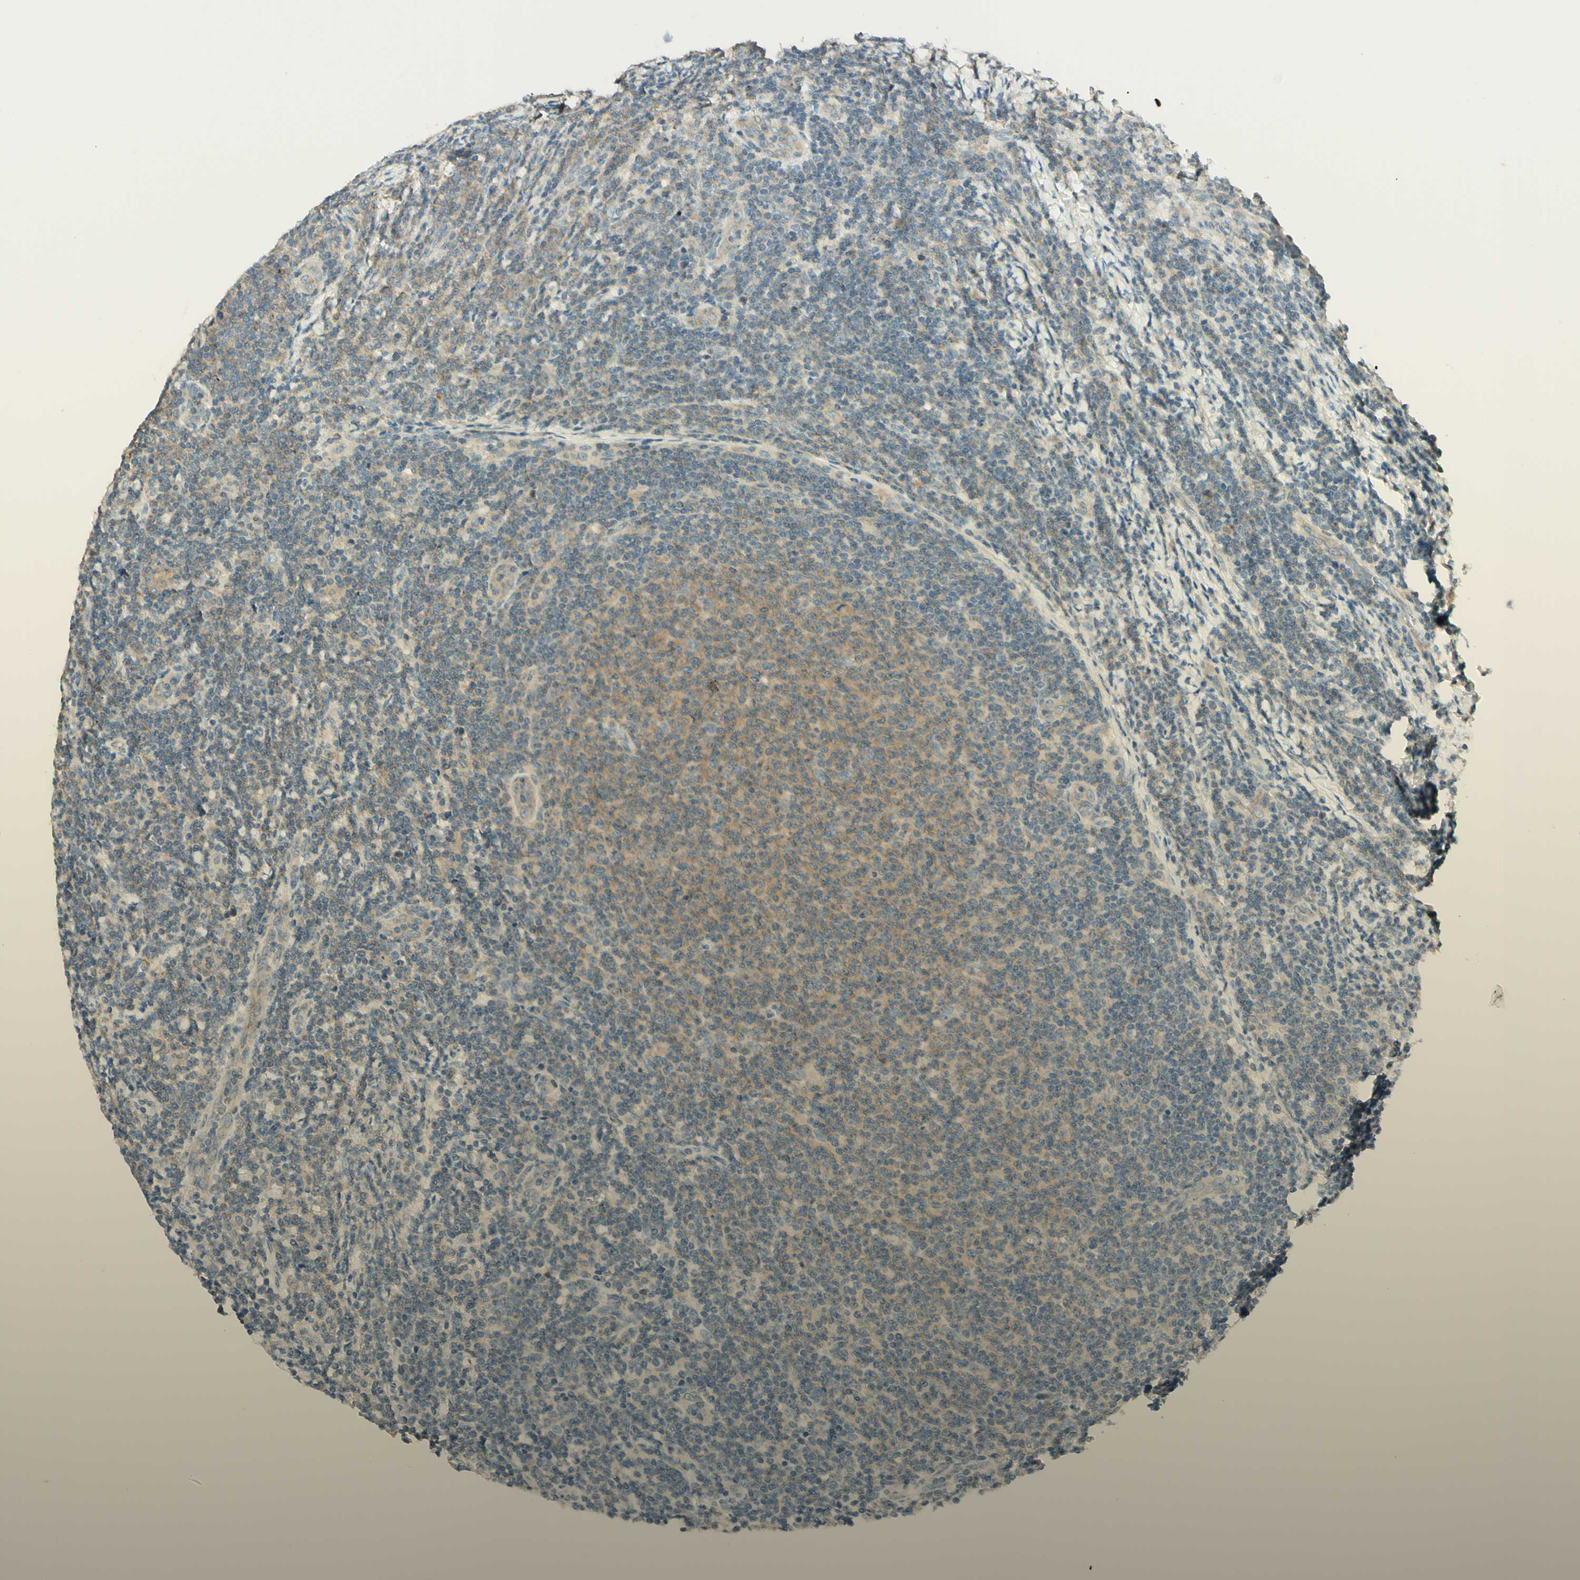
{"staining": {"intensity": "weak", "quantity": ">75%", "location": "cytoplasmic/membranous"}, "tissue": "lymphoma", "cell_type": "Tumor cells", "image_type": "cancer", "snomed": [{"axis": "morphology", "description": "Malignant lymphoma, non-Hodgkin's type, Low grade"}, {"axis": "topography", "description": "Lymph node"}], "caption": "Immunohistochemistry (IHC) histopathology image of neoplastic tissue: human low-grade malignant lymphoma, non-Hodgkin's type stained using immunohistochemistry (IHC) displays low levels of weak protein expression localized specifically in the cytoplasmic/membranous of tumor cells, appearing as a cytoplasmic/membranous brown color.", "gene": "PROM1", "patient": {"sex": "male", "age": 66}}